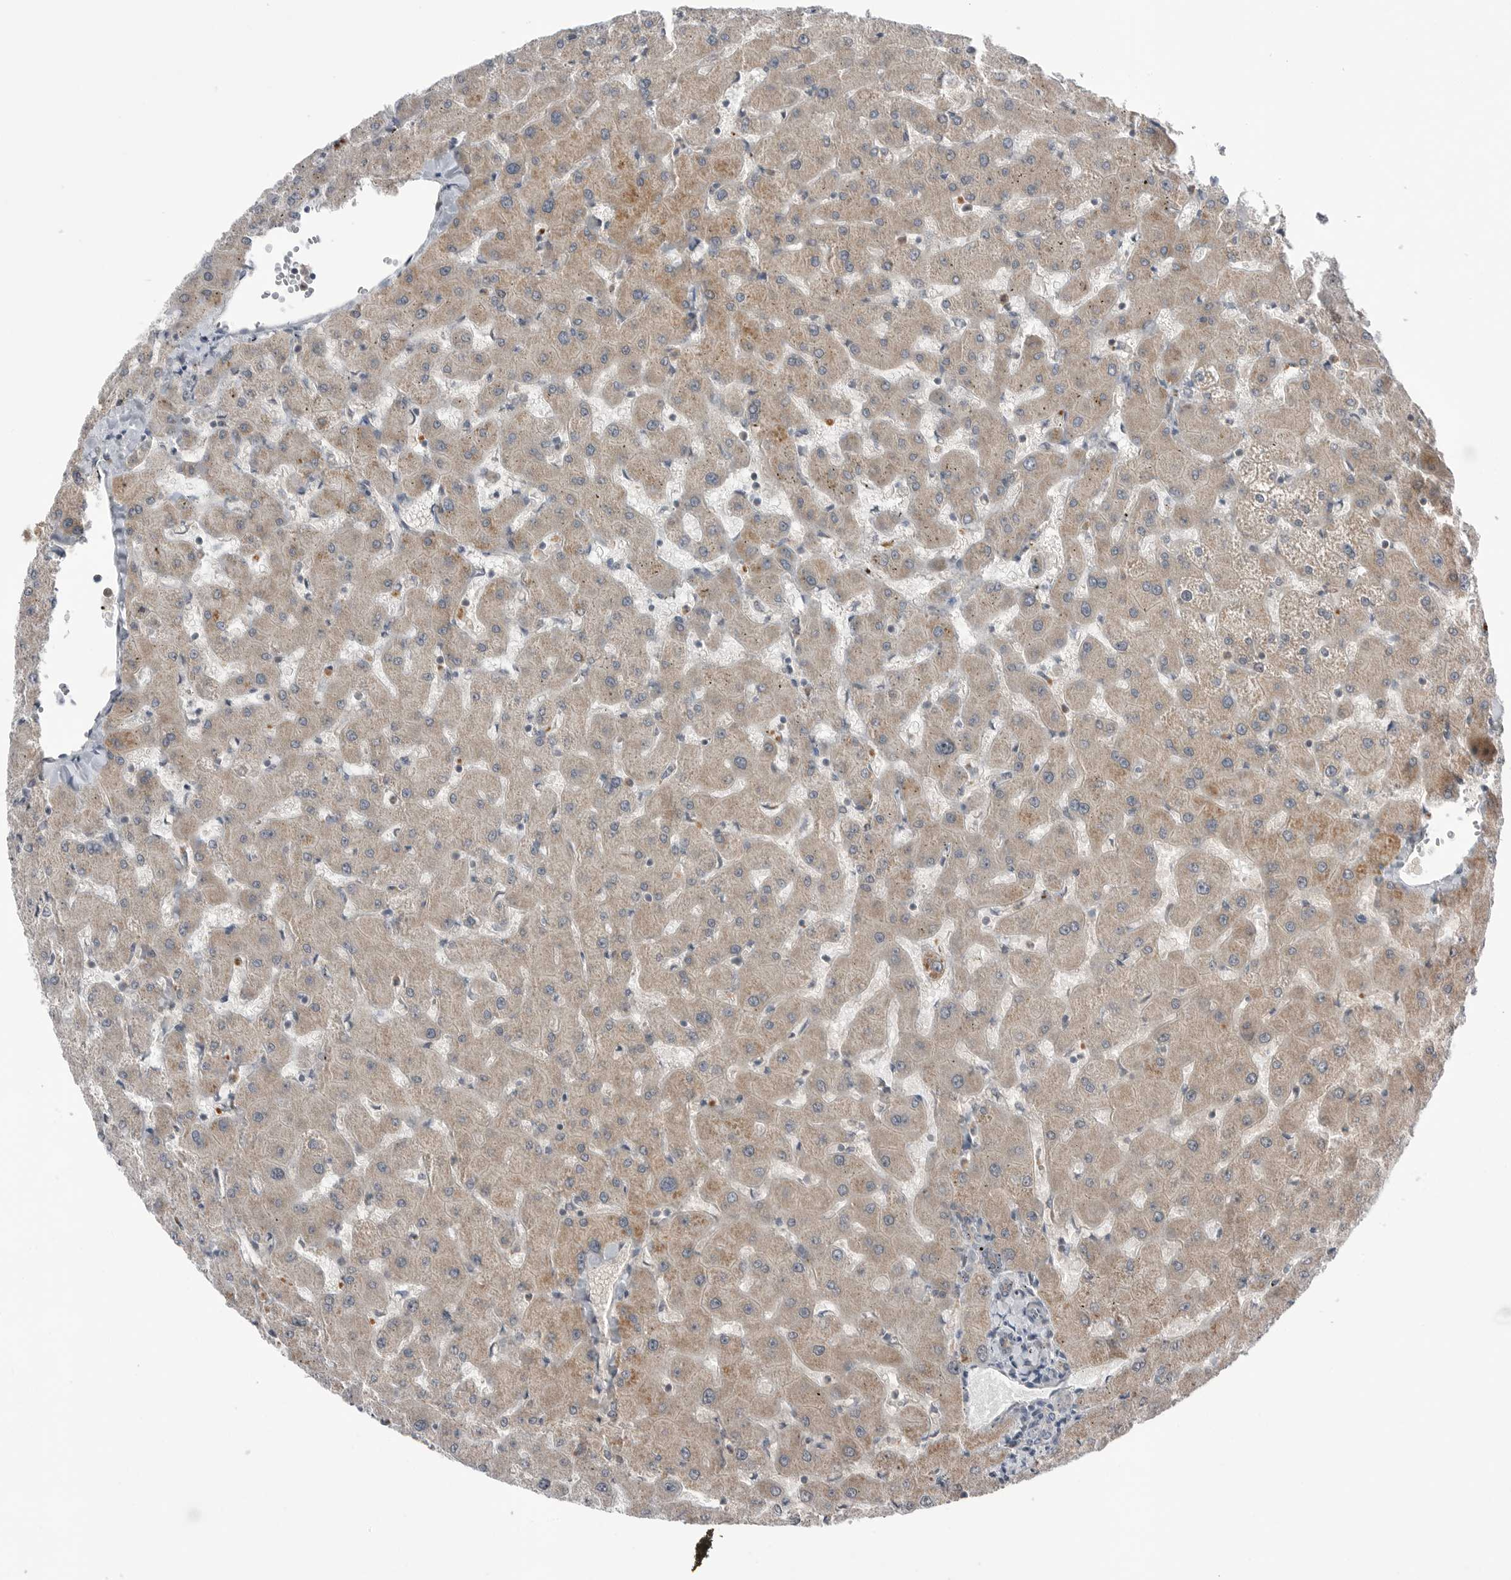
{"staining": {"intensity": "weak", "quantity": "<25%", "location": "cytoplasmic/membranous"}, "tissue": "liver", "cell_type": "Cholangiocytes", "image_type": "normal", "snomed": [{"axis": "morphology", "description": "Normal tissue, NOS"}, {"axis": "topography", "description": "Liver"}], "caption": "A photomicrograph of liver stained for a protein demonstrates no brown staining in cholangiocytes.", "gene": "NTAQ1", "patient": {"sex": "female", "age": 63}}